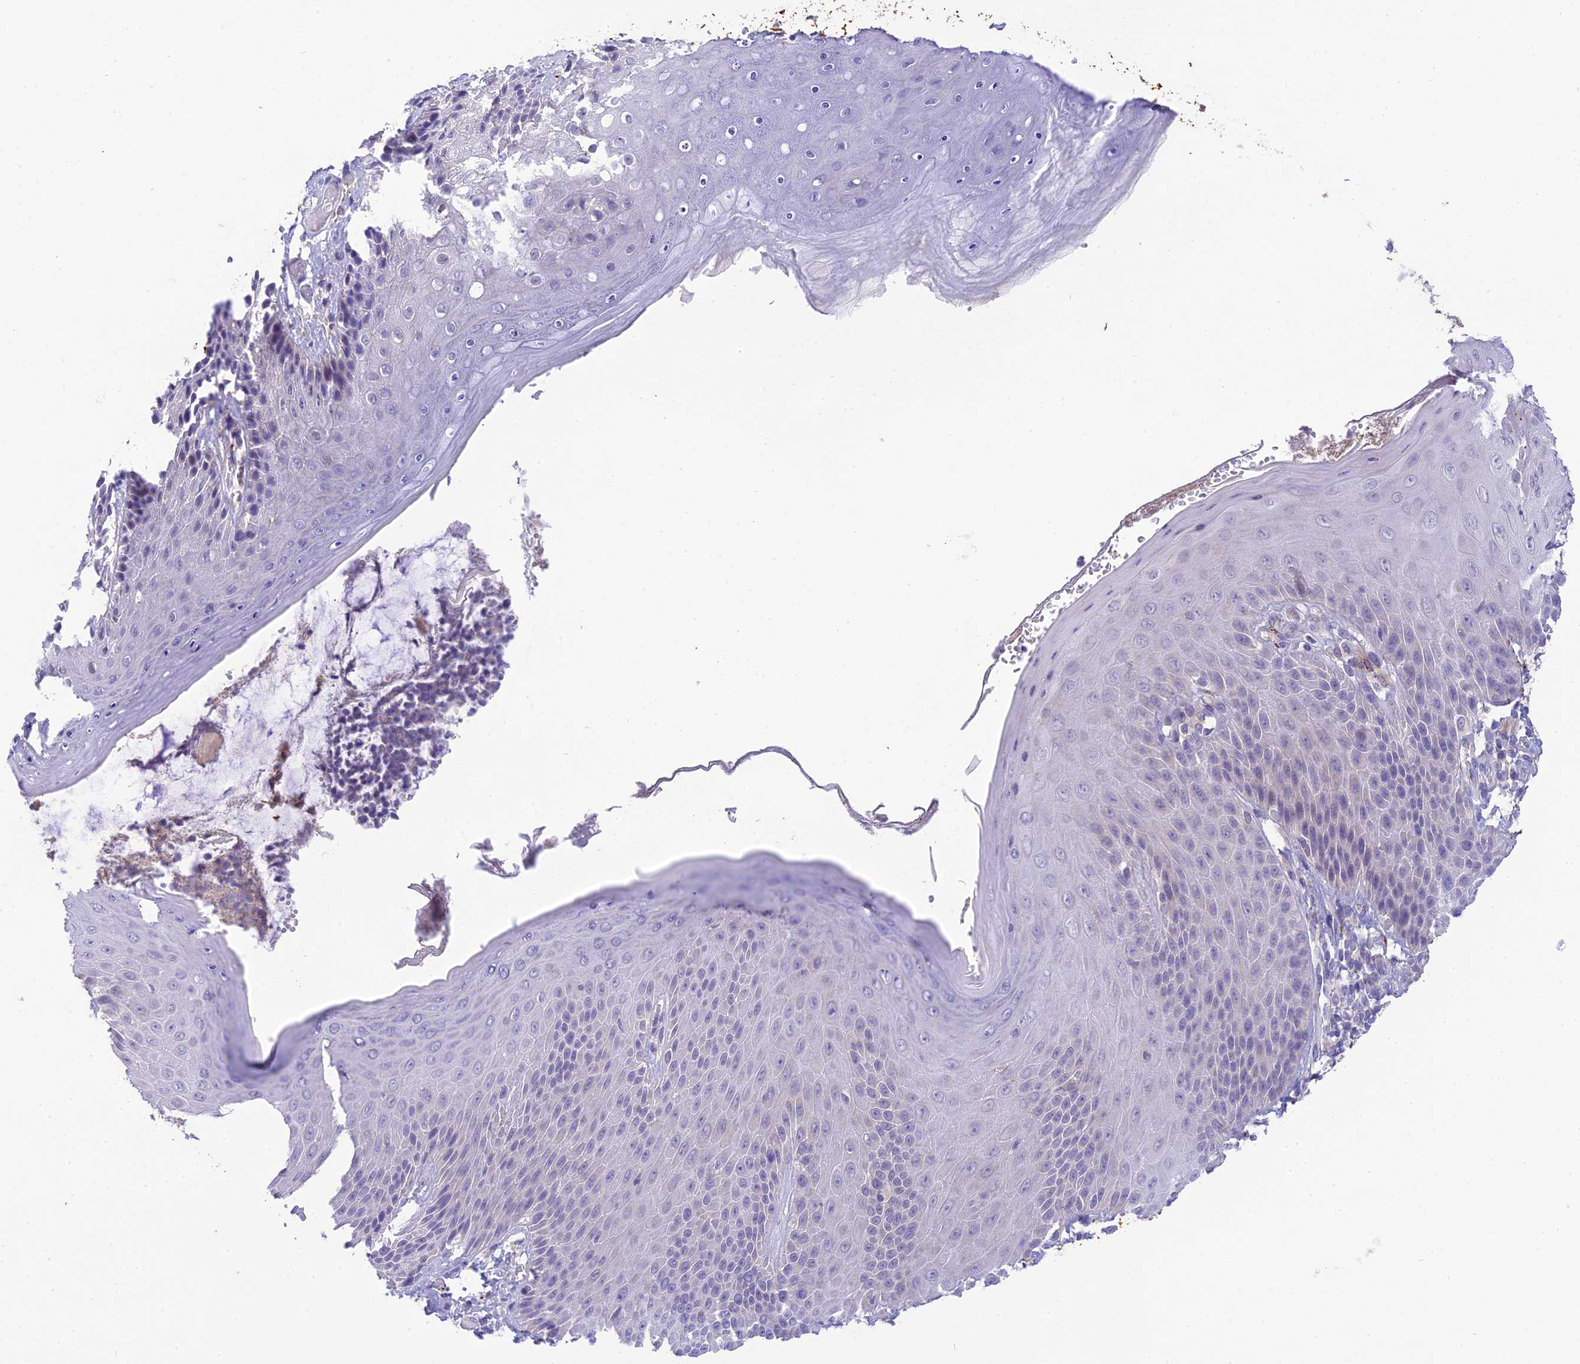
{"staining": {"intensity": "moderate", "quantity": "<25%", "location": "cytoplasmic/membranous"}, "tissue": "skin", "cell_type": "Epidermal cells", "image_type": "normal", "snomed": [{"axis": "morphology", "description": "Normal tissue, NOS"}, {"axis": "topography", "description": "Anal"}], "caption": "A brown stain labels moderate cytoplasmic/membranous positivity of a protein in epidermal cells of unremarkable human skin. The staining is performed using DAB brown chromogen to label protein expression. The nuclei are counter-stained blue using hematoxylin.", "gene": "XPO7", "patient": {"sex": "female", "age": 89}}